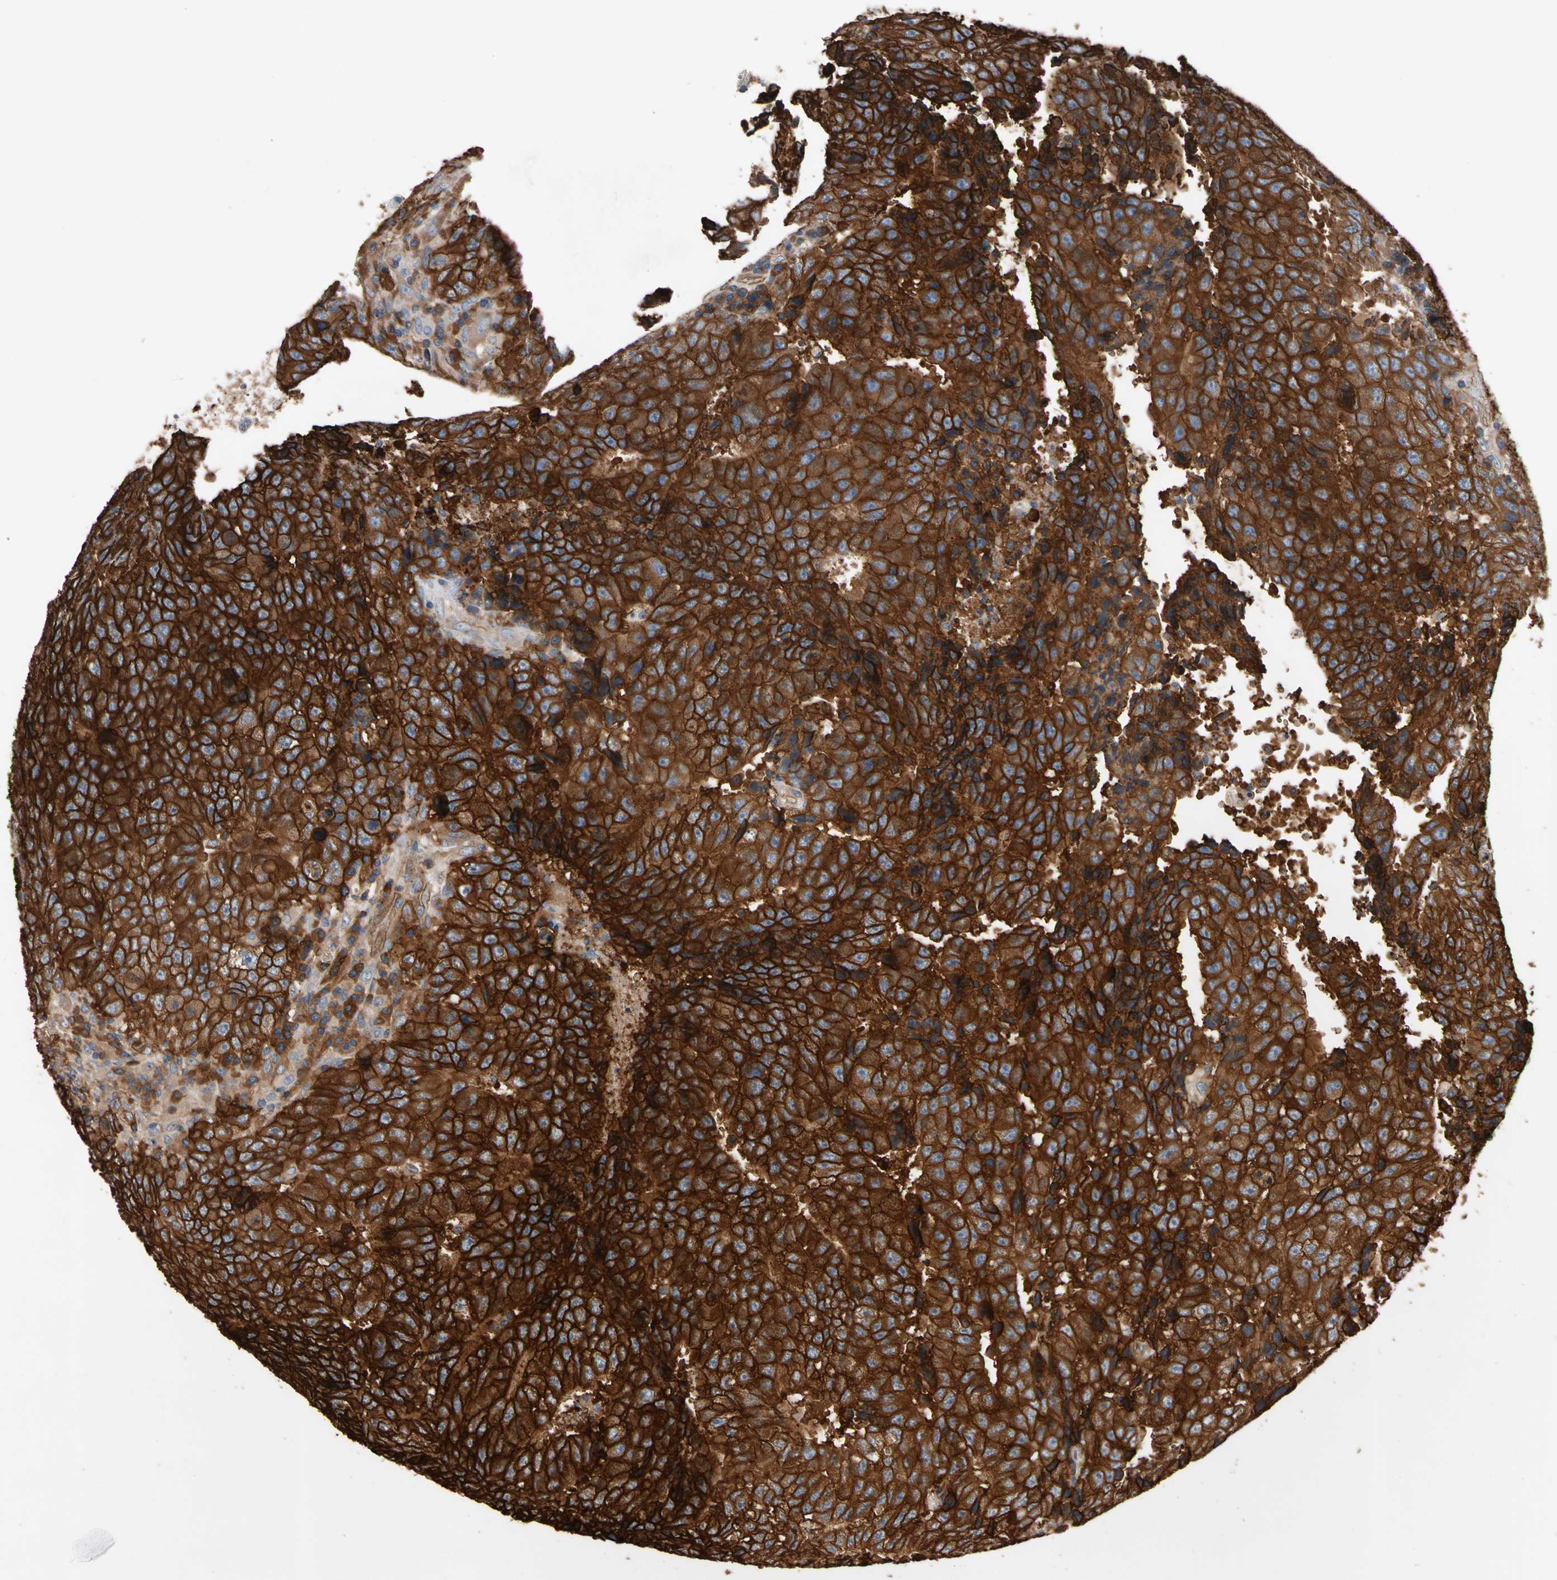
{"staining": {"intensity": "strong", "quantity": ">75%", "location": "cytoplasmic/membranous"}, "tissue": "testis cancer", "cell_type": "Tumor cells", "image_type": "cancer", "snomed": [{"axis": "morphology", "description": "Necrosis, NOS"}, {"axis": "morphology", "description": "Carcinoma, Embryonal, NOS"}, {"axis": "topography", "description": "Testis"}], "caption": "DAB (3,3'-diaminobenzidine) immunohistochemical staining of testis cancer (embryonal carcinoma) exhibits strong cytoplasmic/membranous protein positivity in approximately >75% of tumor cells. (Brightfield microscopy of DAB IHC at high magnification).", "gene": "RIOK2", "patient": {"sex": "male", "age": 19}}